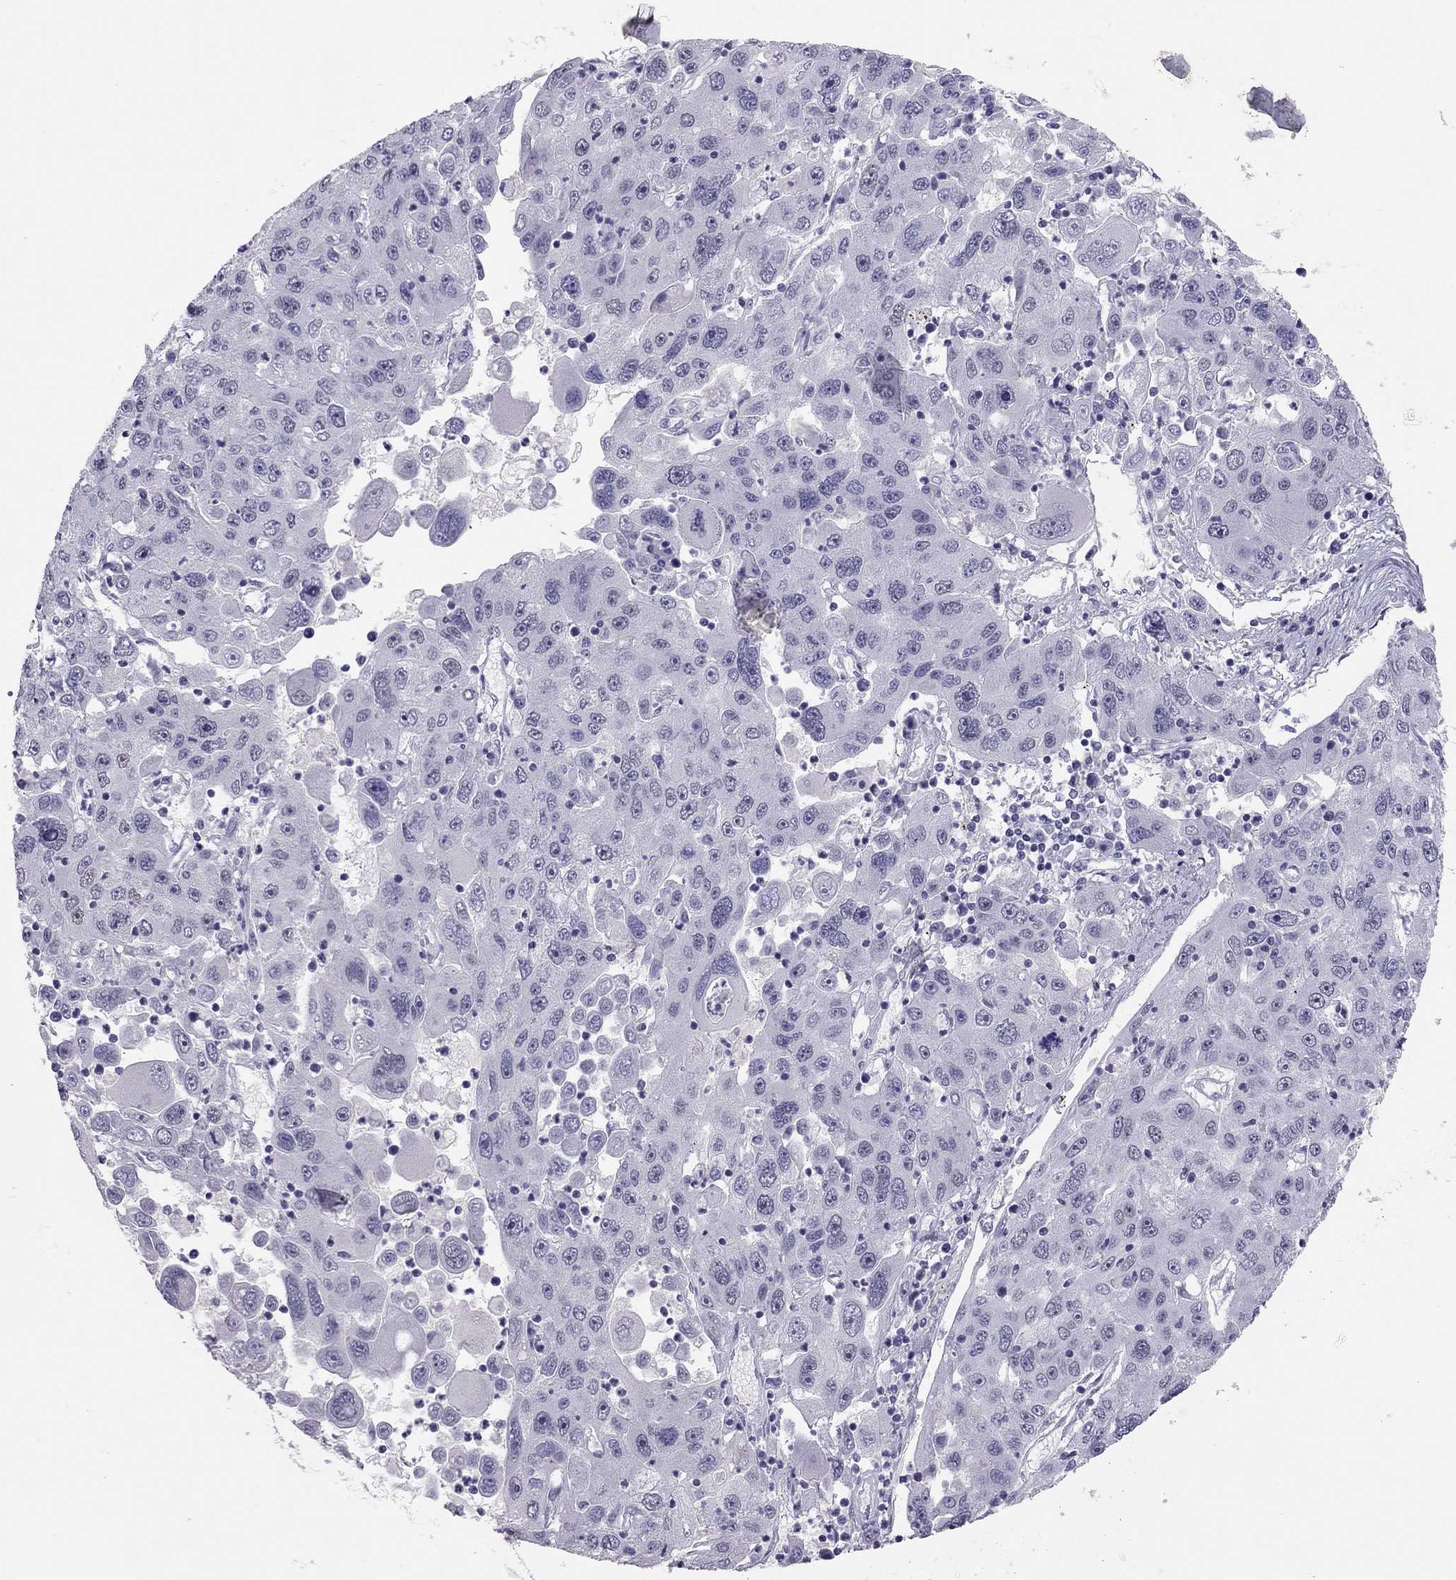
{"staining": {"intensity": "negative", "quantity": "none", "location": "none"}, "tissue": "stomach cancer", "cell_type": "Tumor cells", "image_type": "cancer", "snomed": [{"axis": "morphology", "description": "Adenocarcinoma, NOS"}, {"axis": "topography", "description": "Stomach"}], "caption": "This image is of adenocarcinoma (stomach) stained with immunohistochemistry (IHC) to label a protein in brown with the nuclei are counter-stained blue. There is no staining in tumor cells.", "gene": "PHOX2A", "patient": {"sex": "male", "age": 56}}